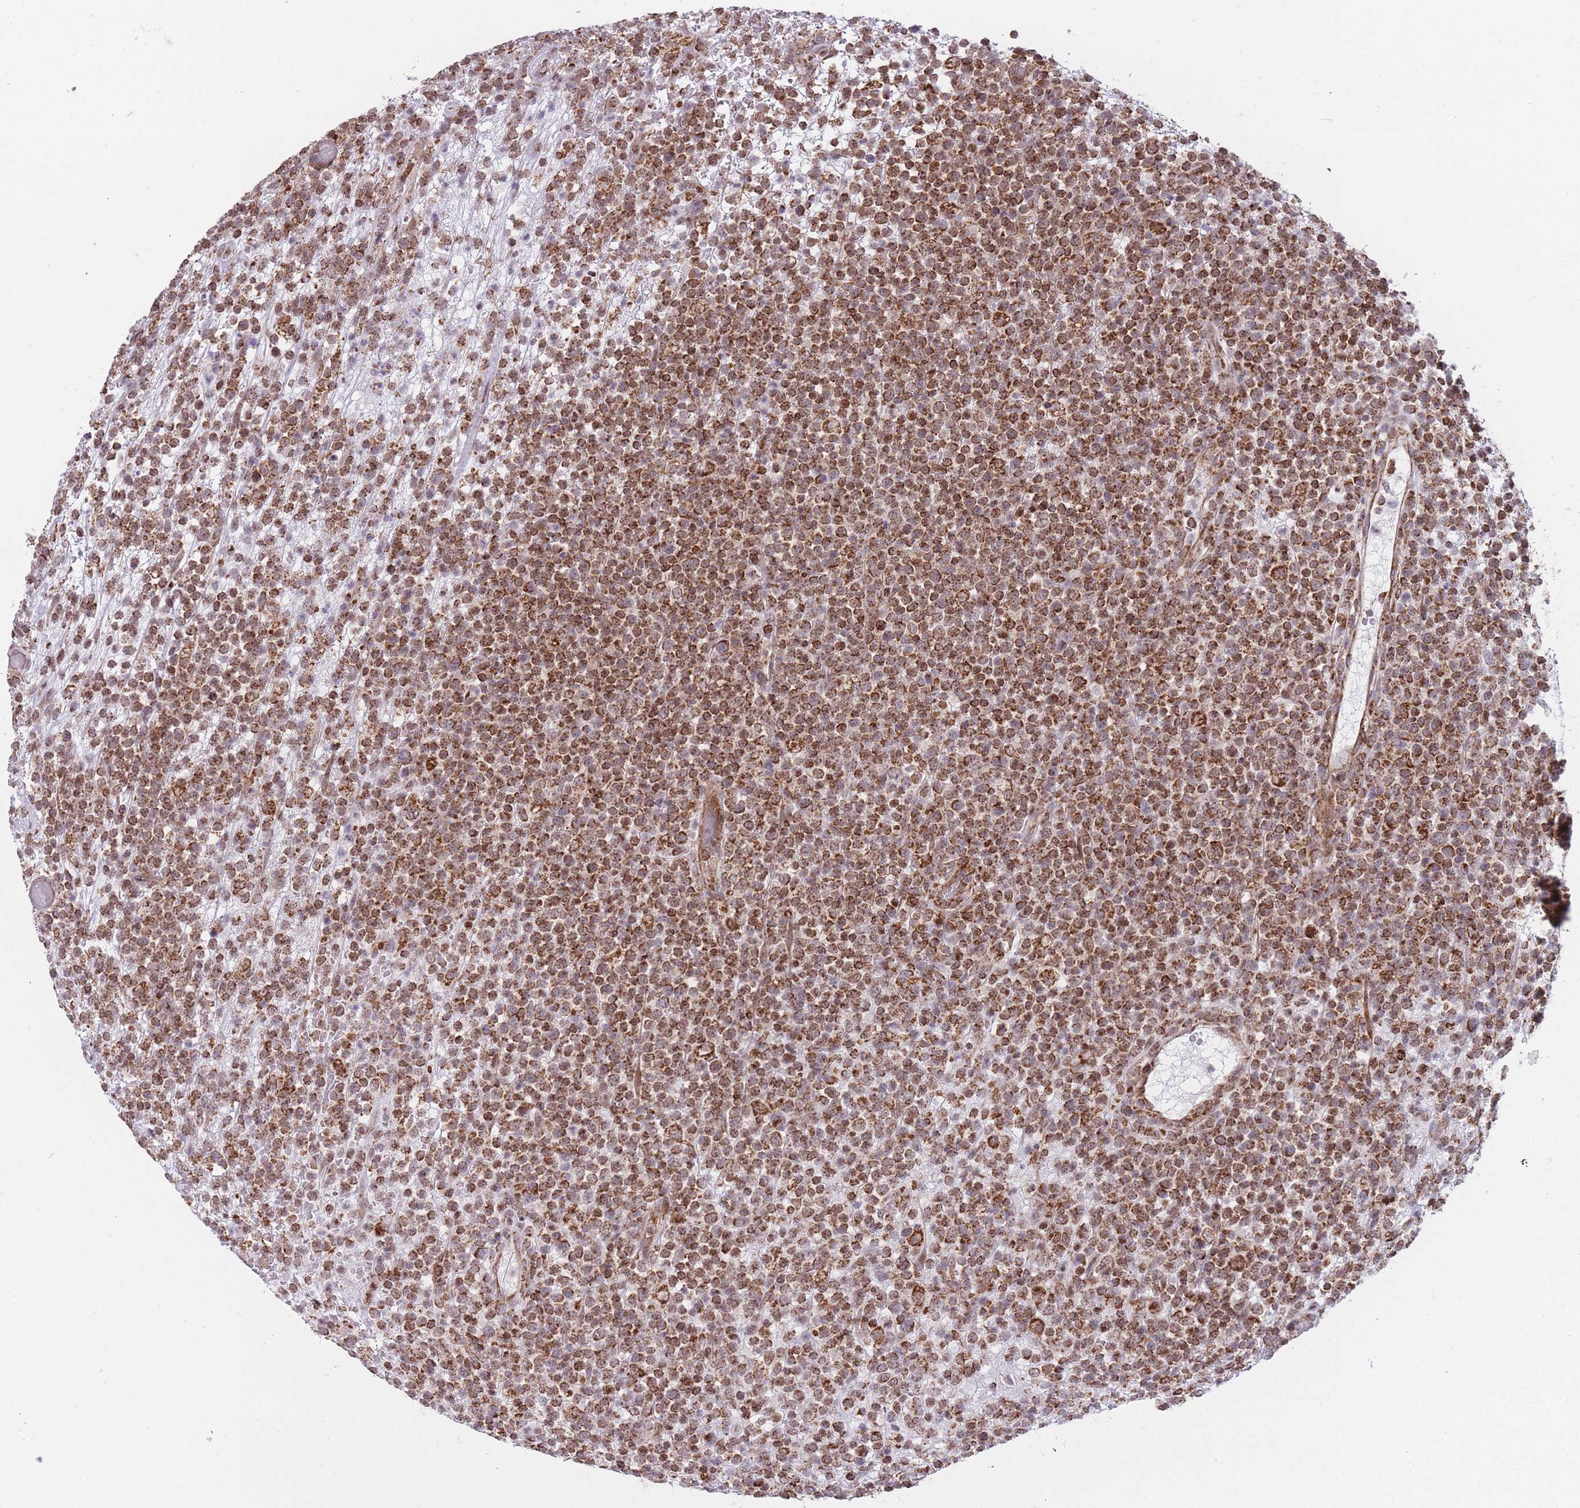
{"staining": {"intensity": "moderate", "quantity": ">75%", "location": "cytoplasmic/membranous,nuclear"}, "tissue": "lymphoma", "cell_type": "Tumor cells", "image_type": "cancer", "snomed": [{"axis": "morphology", "description": "Malignant lymphoma, non-Hodgkin's type, High grade"}, {"axis": "topography", "description": "Colon"}], "caption": "Brown immunohistochemical staining in human malignant lymphoma, non-Hodgkin's type (high-grade) displays moderate cytoplasmic/membranous and nuclear positivity in approximately >75% of tumor cells.", "gene": "DPYSL4", "patient": {"sex": "female", "age": 53}}